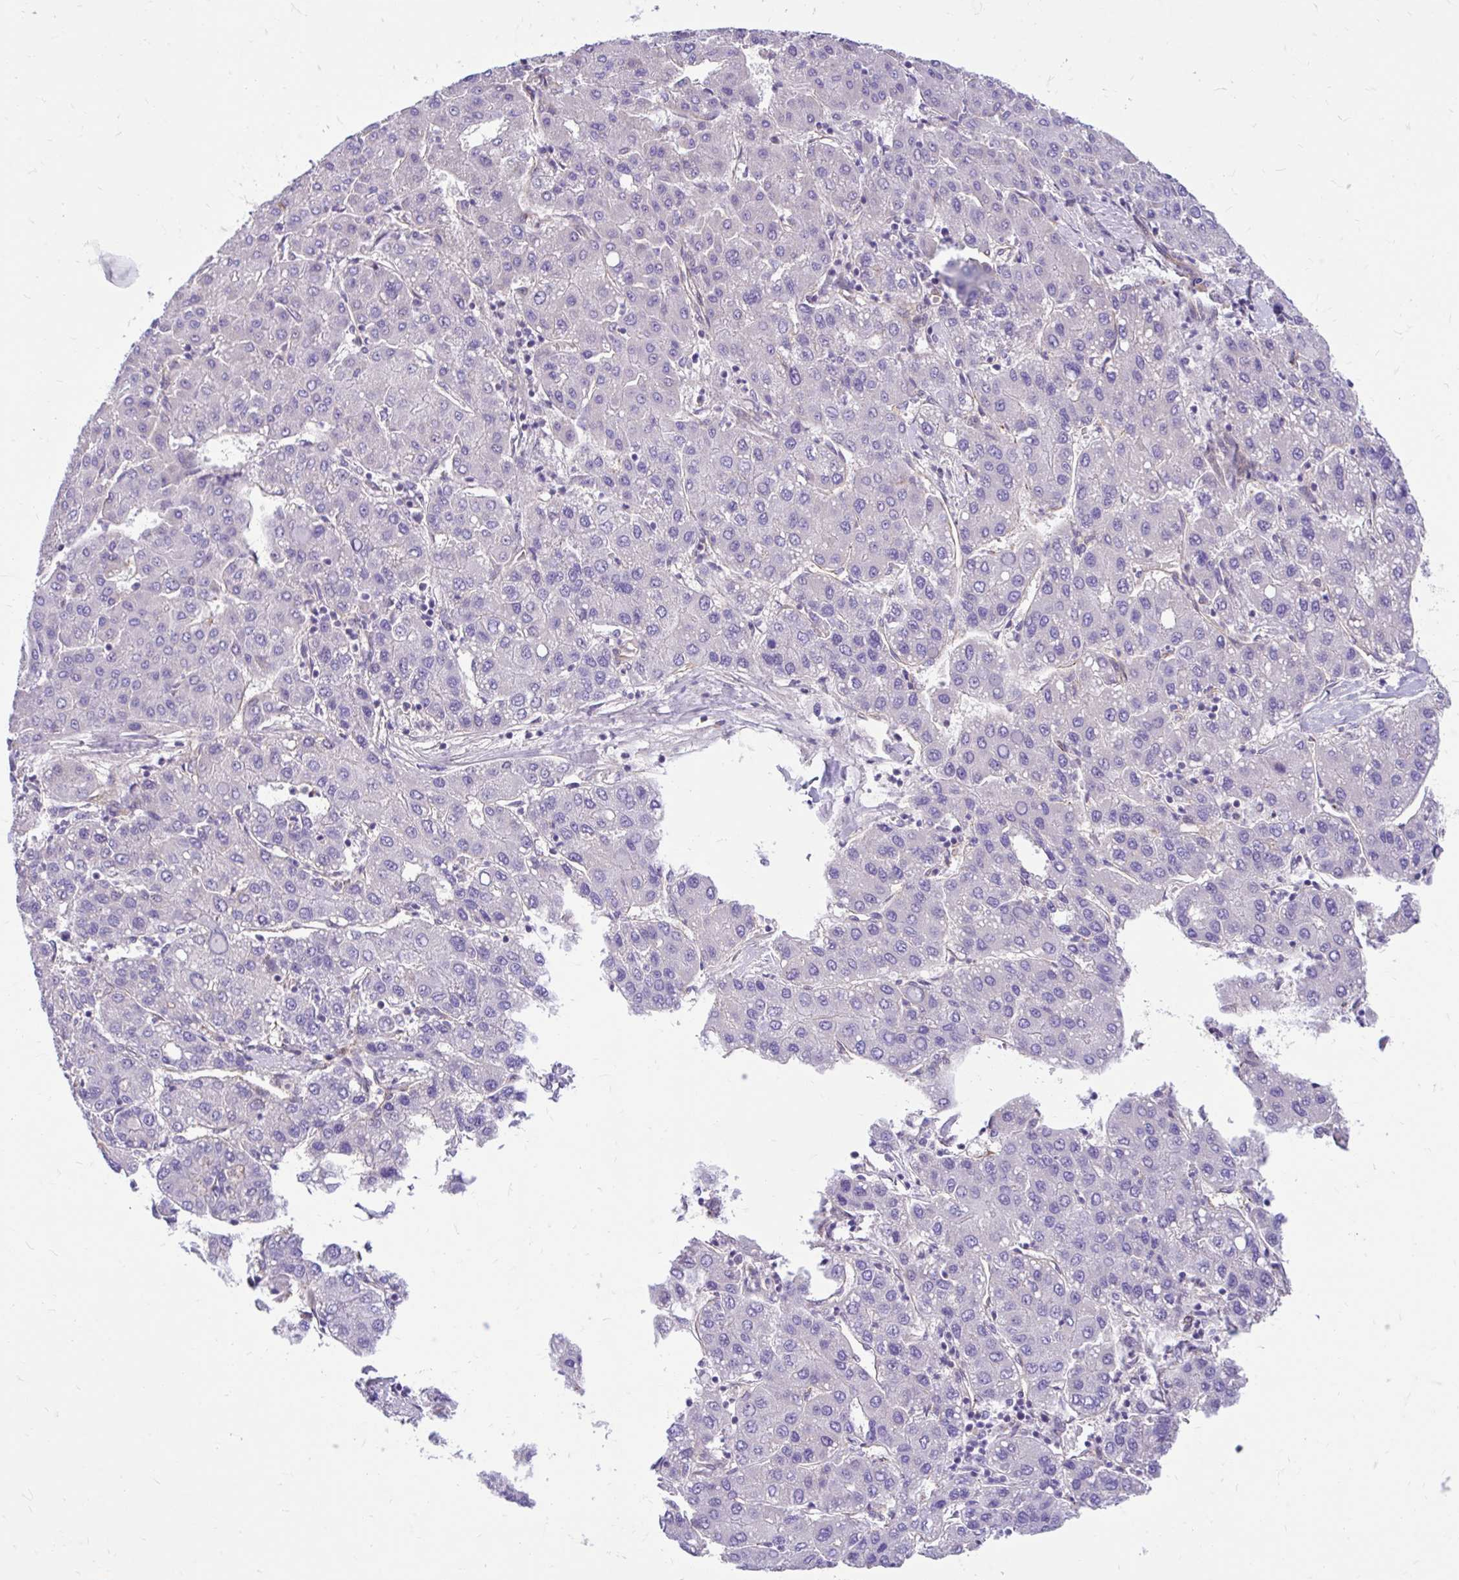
{"staining": {"intensity": "negative", "quantity": "none", "location": "none"}, "tissue": "liver cancer", "cell_type": "Tumor cells", "image_type": "cancer", "snomed": [{"axis": "morphology", "description": "Carcinoma, Hepatocellular, NOS"}, {"axis": "topography", "description": "Liver"}], "caption": "Image shows no protein expression in tumor cells of liver cancer (hepatocellular carcinoma) tissue. (Immunohistochemistry, brightfield microscopy, high magnification).", "gene": "ESPNL", "patient": {"sex": "male", "age": 65}}